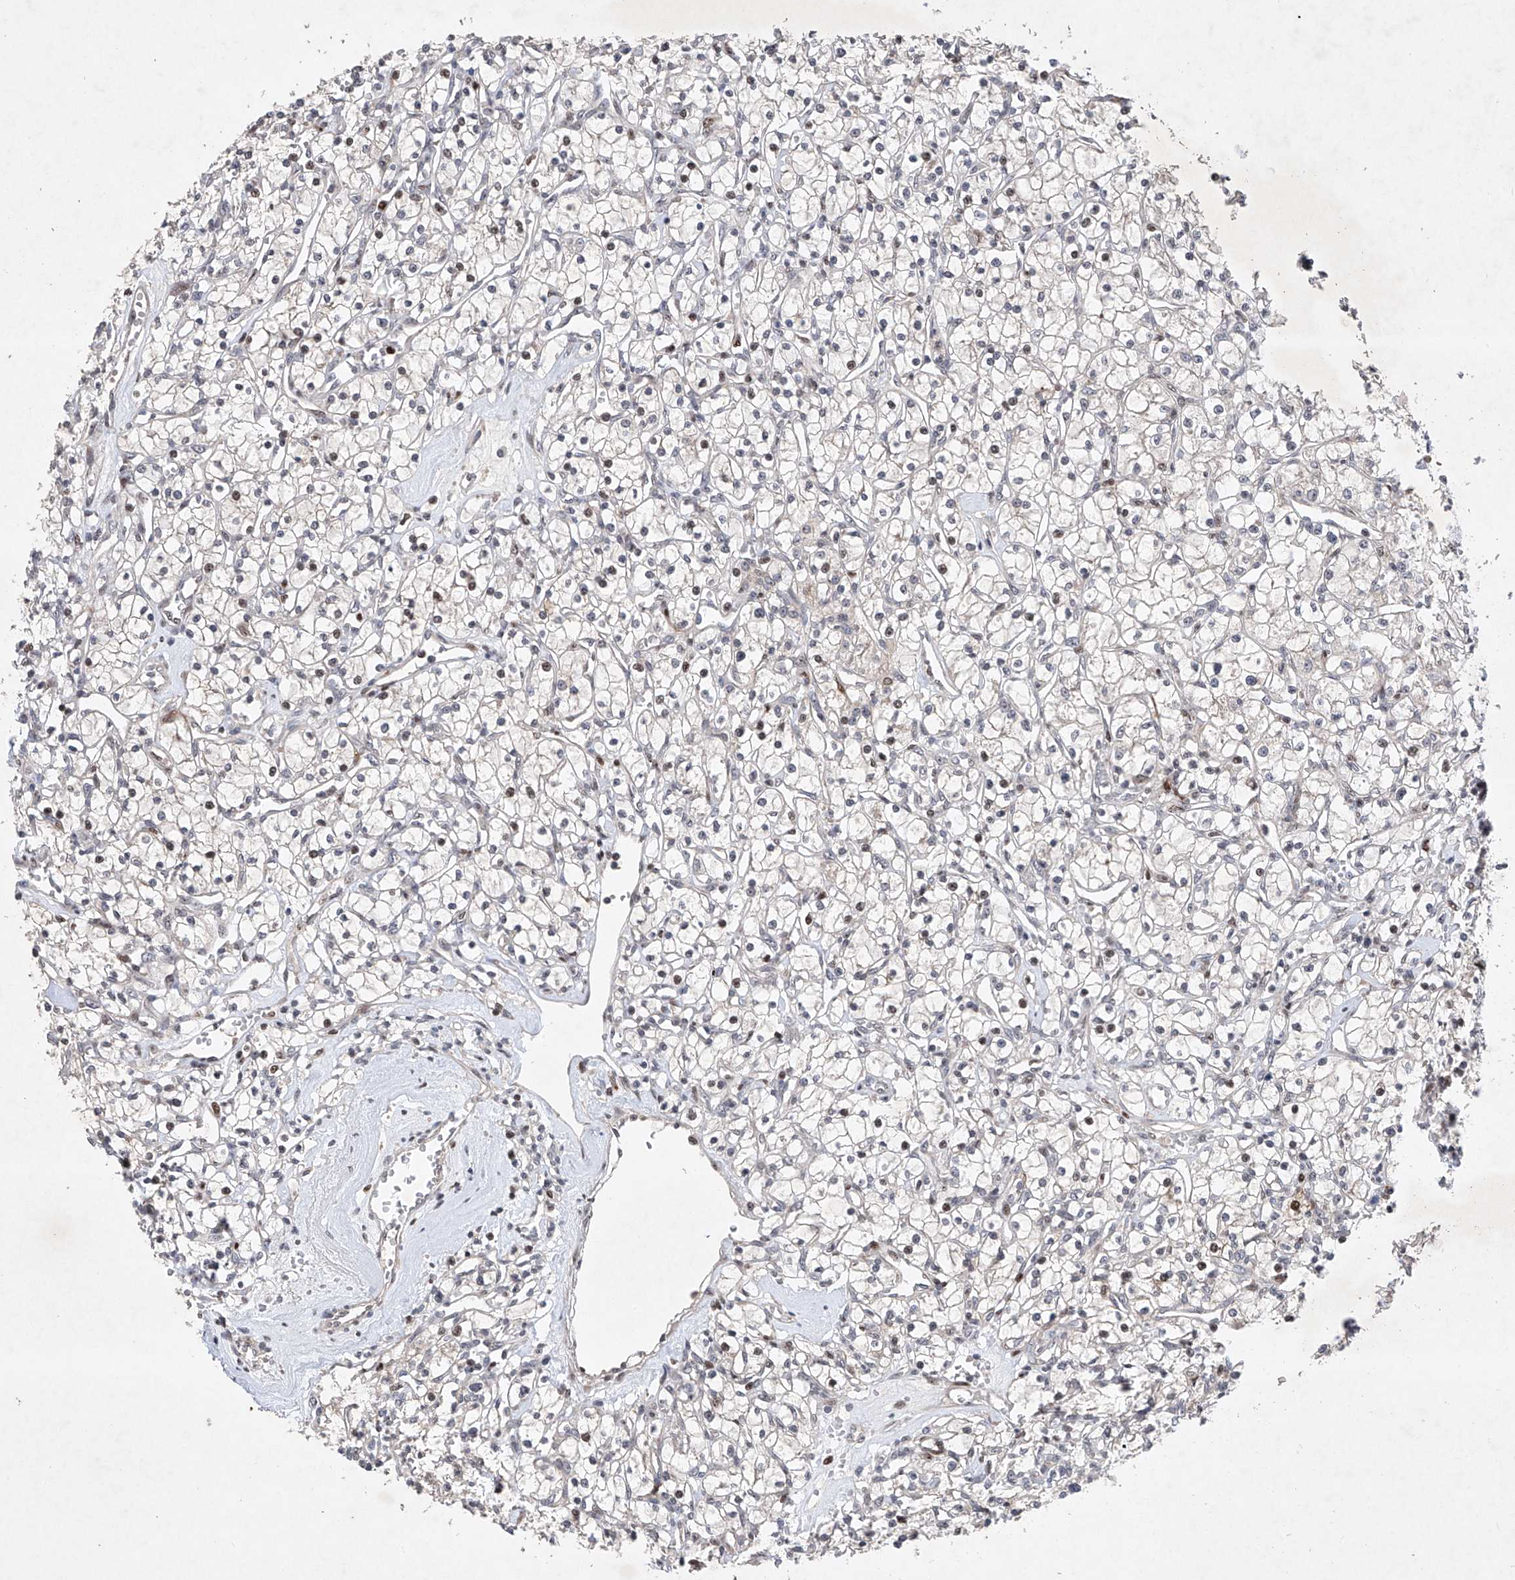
{"staining": {"intensity": "negative", "quantity": "none", "location": "none"}, "tissue": "renal cancer", "cell_type": "Tumor cells", "image_type": "cancer", "snomed": [{"axis": "morphology", "description": "Adenocarcinoma, NOS"}, {"axis": "topography", "description": "Kidney"}], "caption": "Adenocarcinoma (renal) was stained to show a protein in brown. There is no significant expression in tumor cells. Nuclei are stained in blue.", "gene": "AFG1L", "patient": {"sex": "female", "age": 59}}